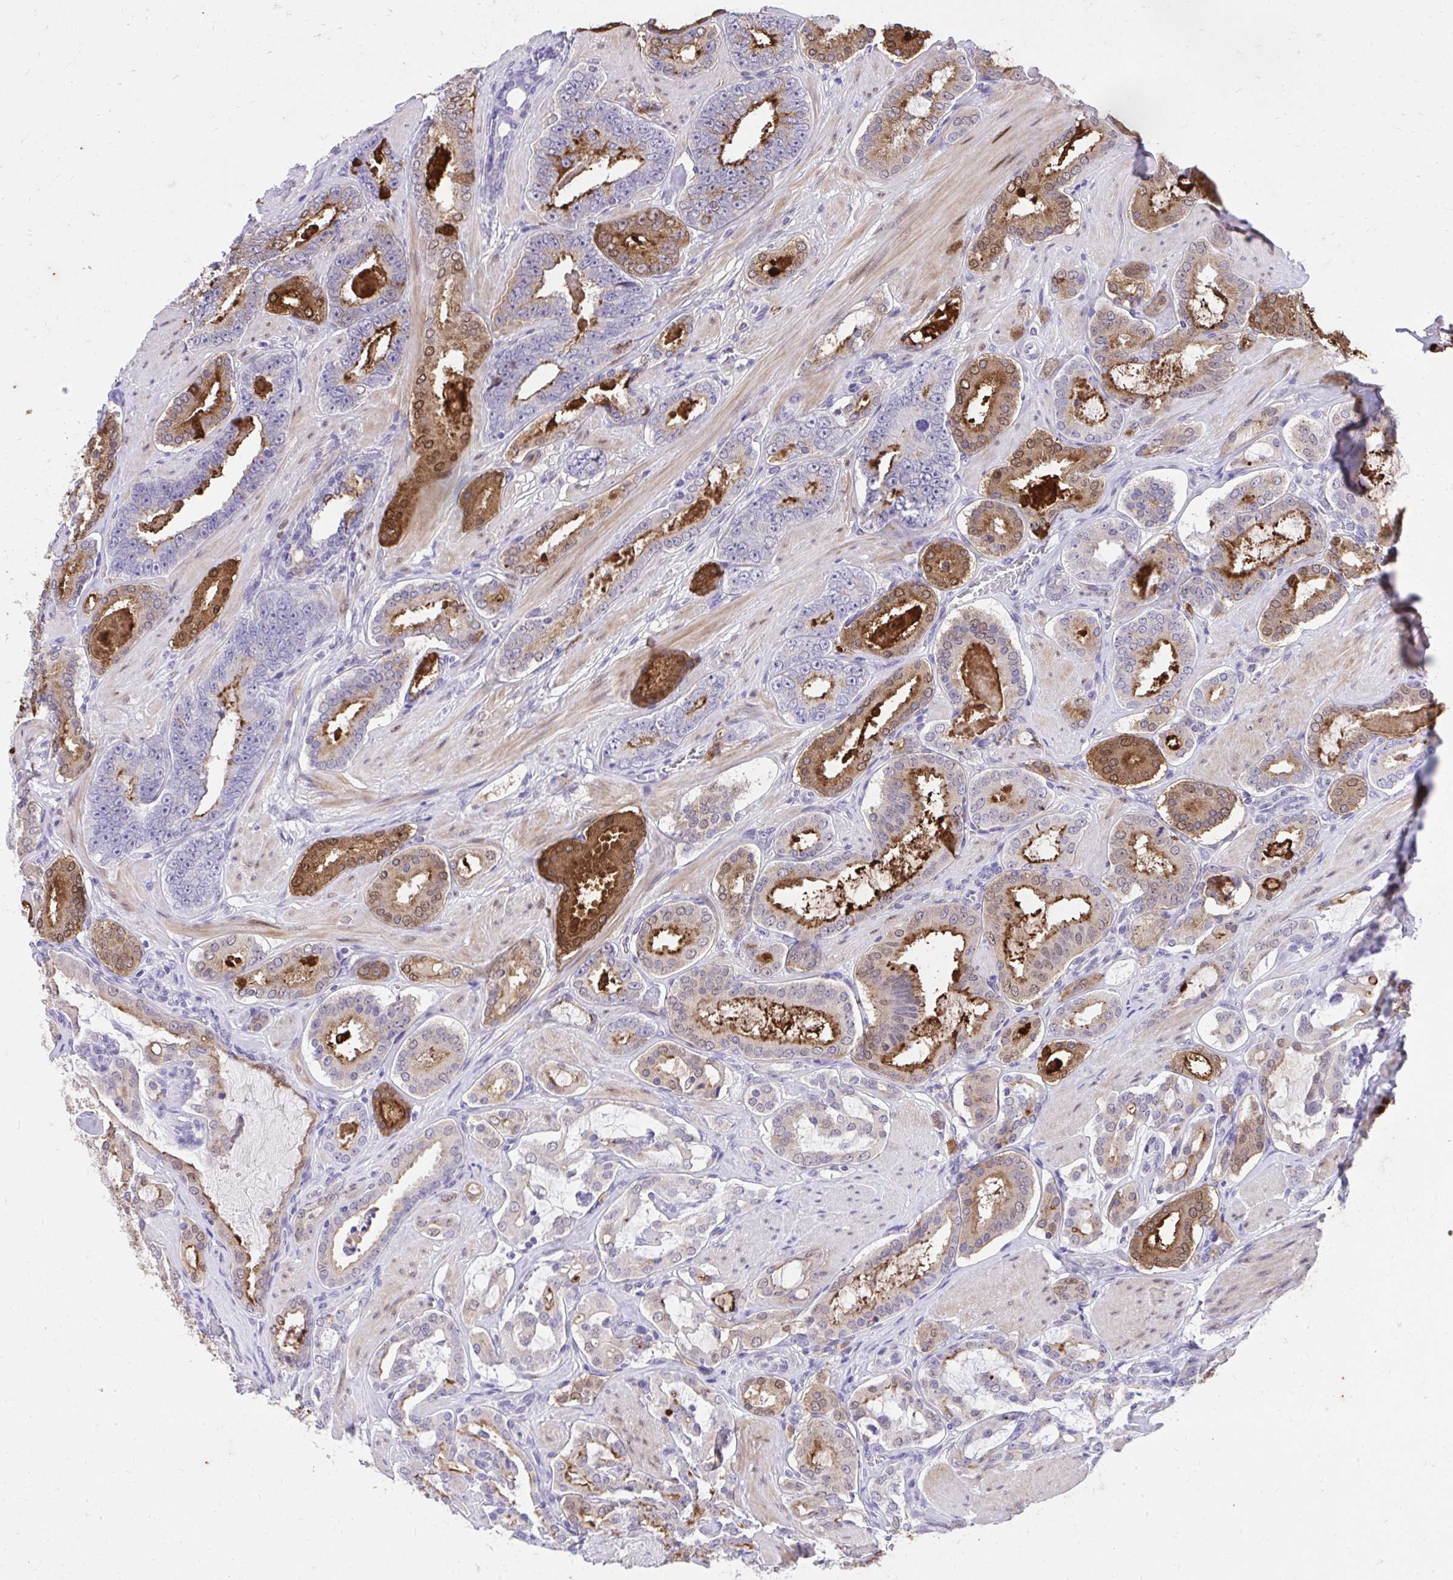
{"staining": {"intensity": "strong", "quantity": "<25%", "location": "cytoplasmic/membranous,nuclear"}, "tissue": "prostate cancer", "cell_type": "Tumor cells", "image_type": "cancer", "snomed": [{"axis": "morphology", "description": "Adenocarcinoma, High grade"}, {"axis": "topography", "description": "Prostate"}], "caption": "Tumor cells reveal strong cytoplasmic/membranous and nuclear staining in approximately <25% of cells in prostate high-grade adenocarcinoma.", "gene": "KLK1", "patient": {"sex": "male", "age": 63}}